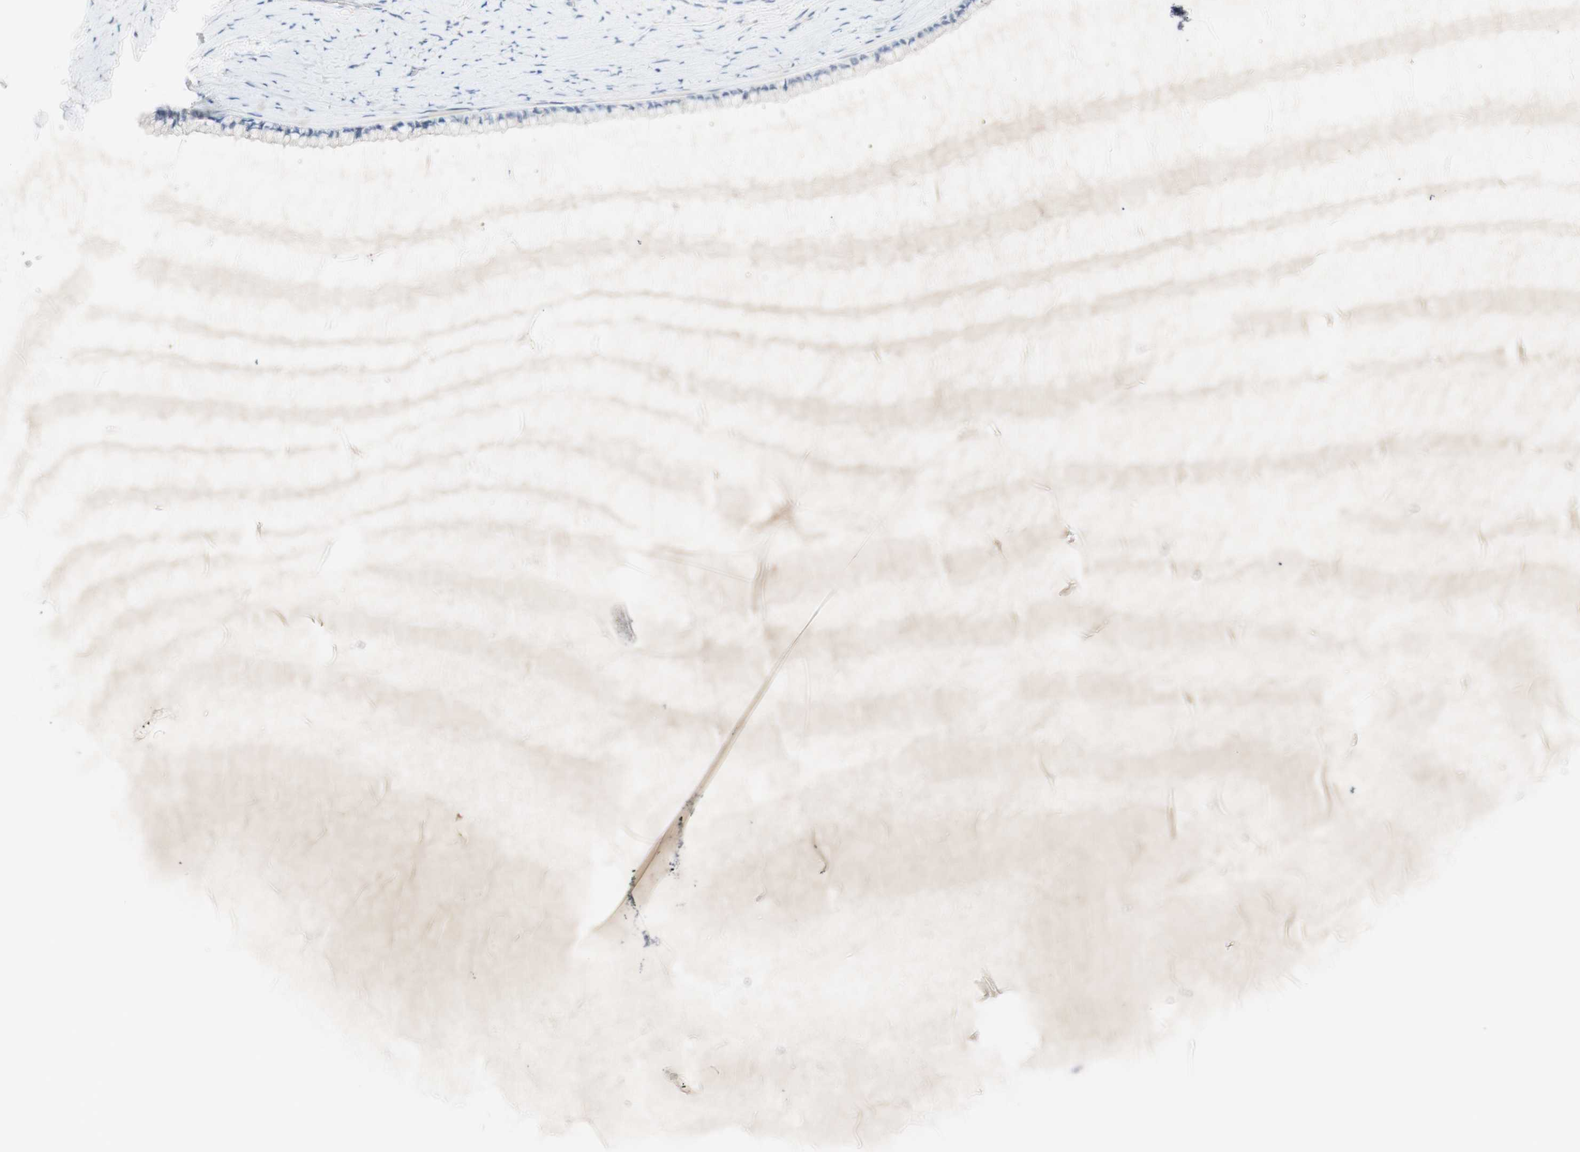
{"staining": {"intensity": "negative", "quantity": "none", "location": "none"}, "tissue": "cervix", "cell_type": "Glandular cells", "image_type": "normal", "snomed": [{"axis": "morphology", "description": "Normal tissue, NOS"}, {"axis": "topography", "description": "Cervix"}], "caption": "Glandular cells are negative for brown protein staining in unremarkable cervix.", "gene": "MANEA", "patient": {"sex": "female", "age": 39}}